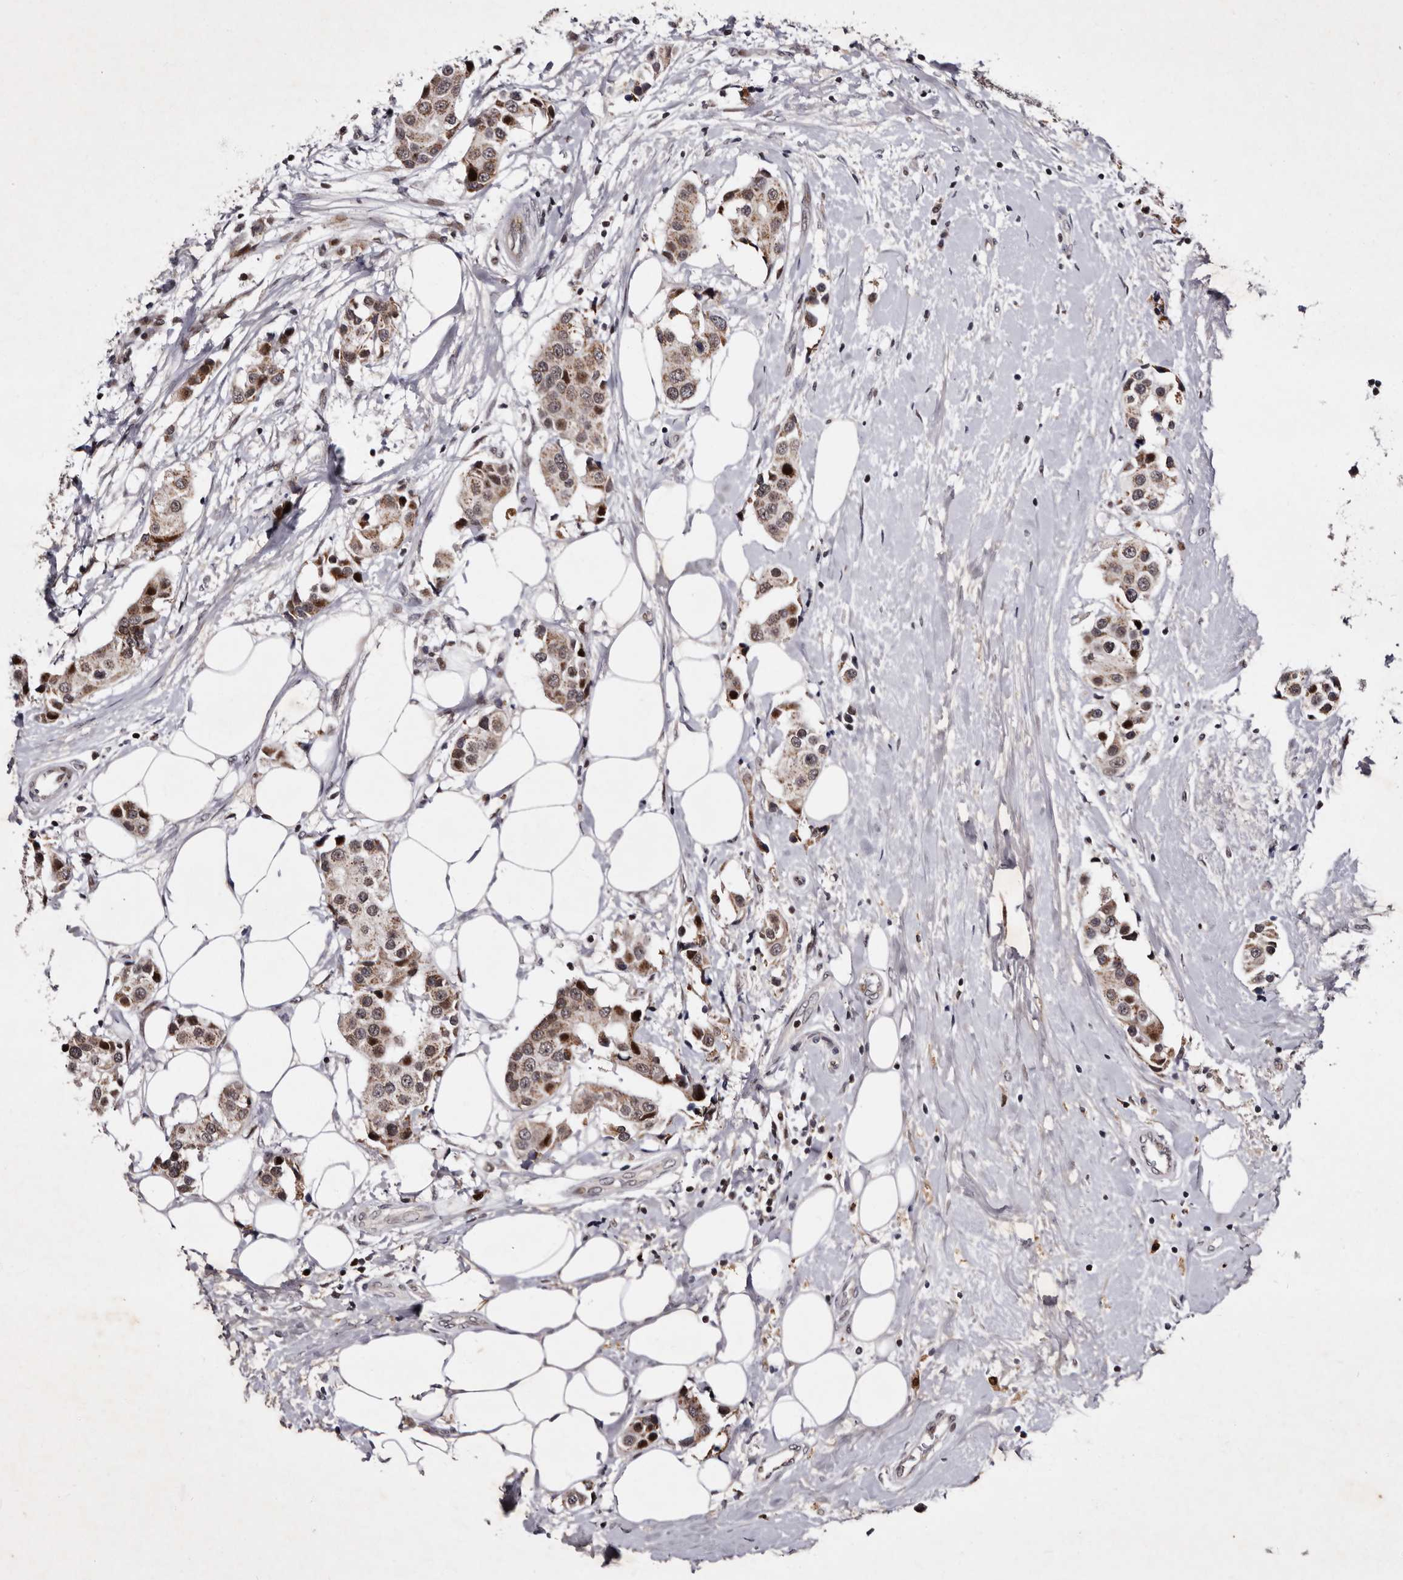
{"staining": {"intensity": "moderate", "quantity": ">75%", "location": "cytoplasmic/membranous,nuclear"}, "tissue": "breast cancer", "cell_type": "Tumor cells", "image_type": "cancer", "snomed": [{"axis": "morphology", "description": "Normal tissue, NOS"}, {"axis": "morphology", "description": "Duct carcinoma"}, {"axis": "topography", "description": "Breast"}], "caption": "Protein staining reveals moderate cytoplasmic/membranous and nuclear positivity in approximately >75% of tumor cells in breast cancer.", "gene": "TNKS", "patient": {"sex": "female", "age": 39}}